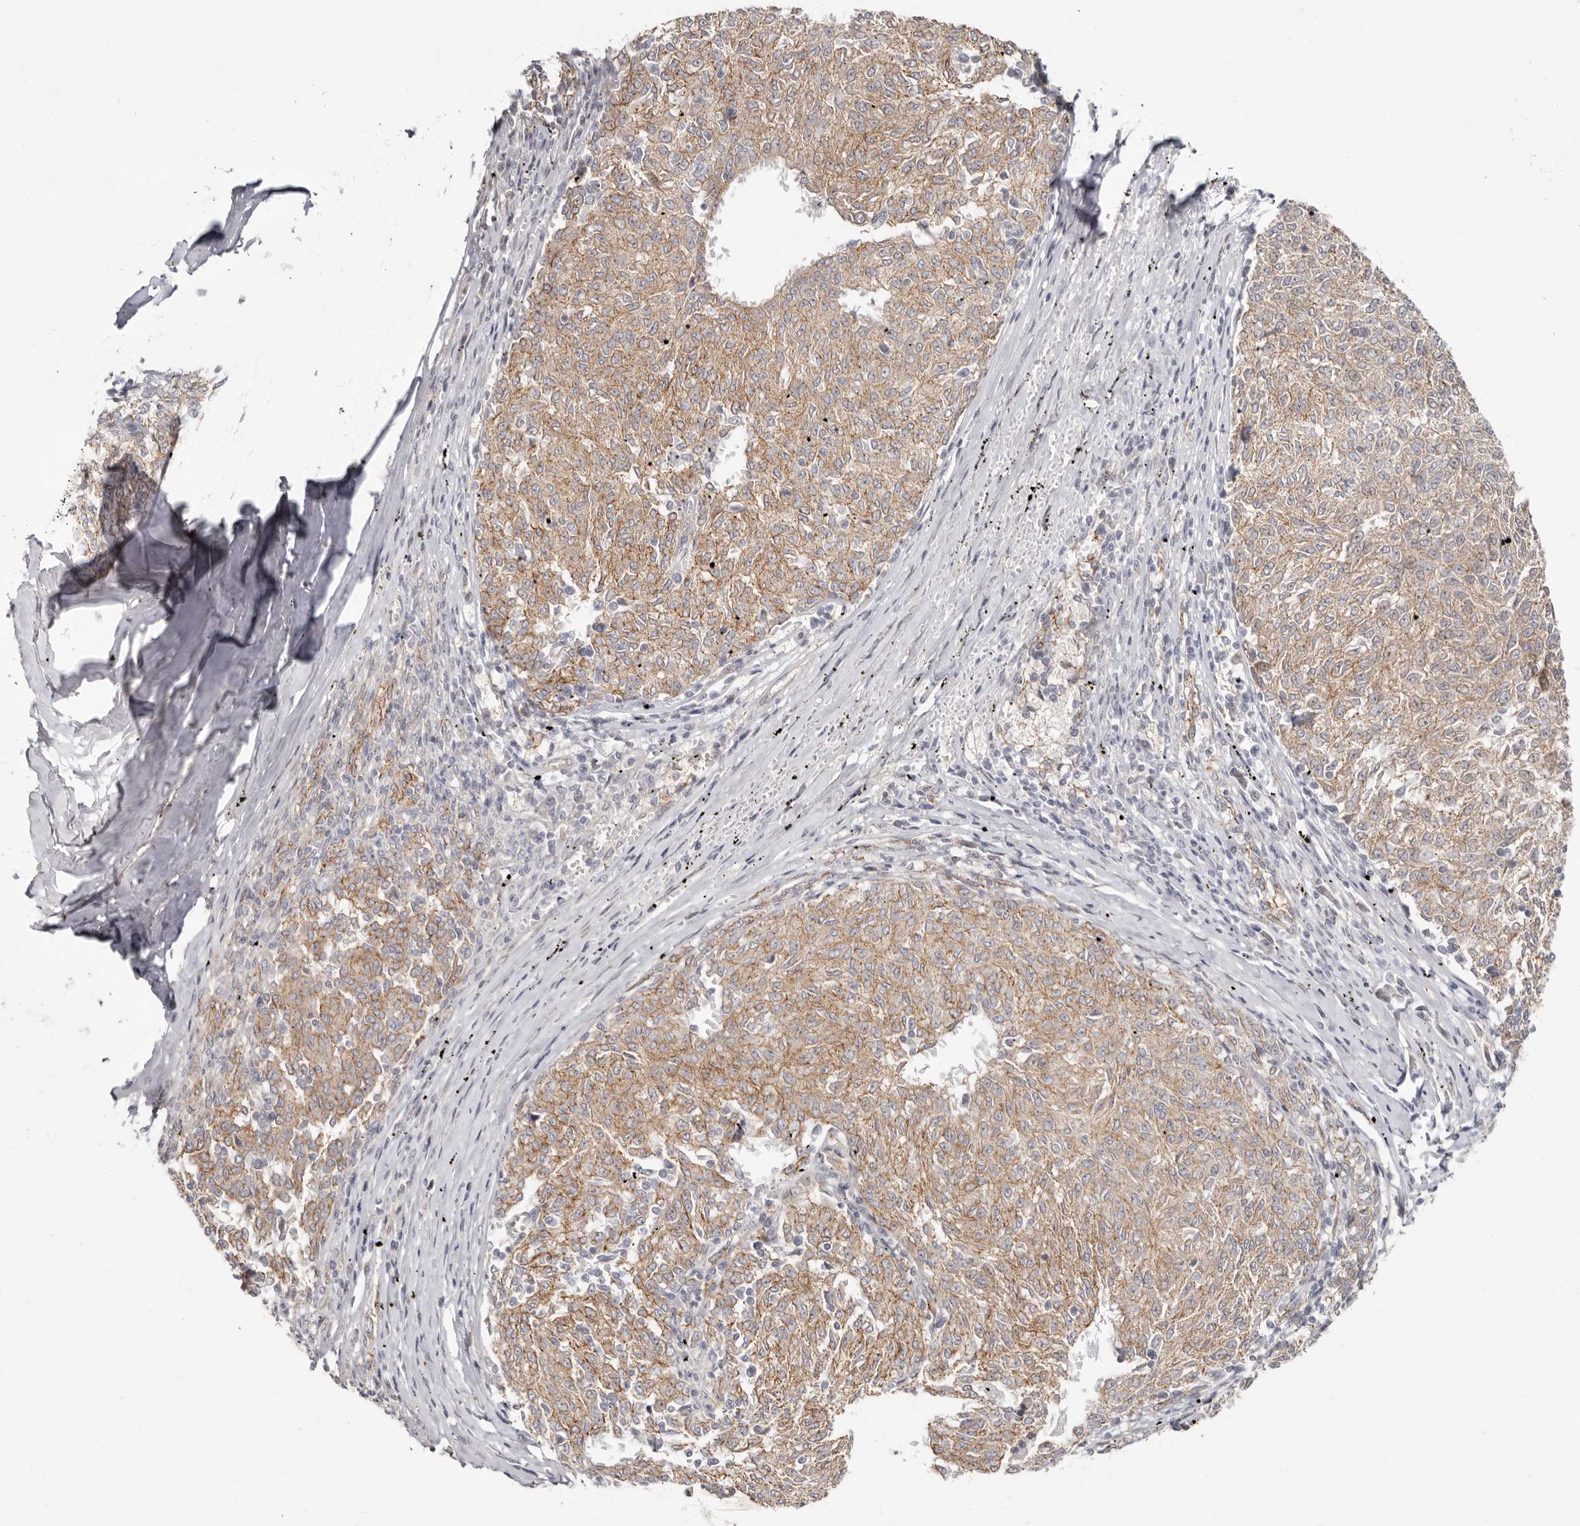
{"staining": {"intensity": "moderate", "quantity": ">75%", "location": "cytoplasmic/membranous"}, "tissue": "melanoma", "cell_type": "Tumor cells", "image_type": "cancer", "snomed": [{"axis": "morphology", "description": "Malignant melanoma, NOS"}, {"axis": "topography", "description": "Skin"}], "caption": "DAB (3,3'-diaminobenzidine) immunohistochemical staining of malignant melanoma exhibits moderate cytoplasmic/membranous protein staining in approximately >75% of tumor cells.", "gene": "SZT2", "patient": {"sex": "female", "age": 72}}